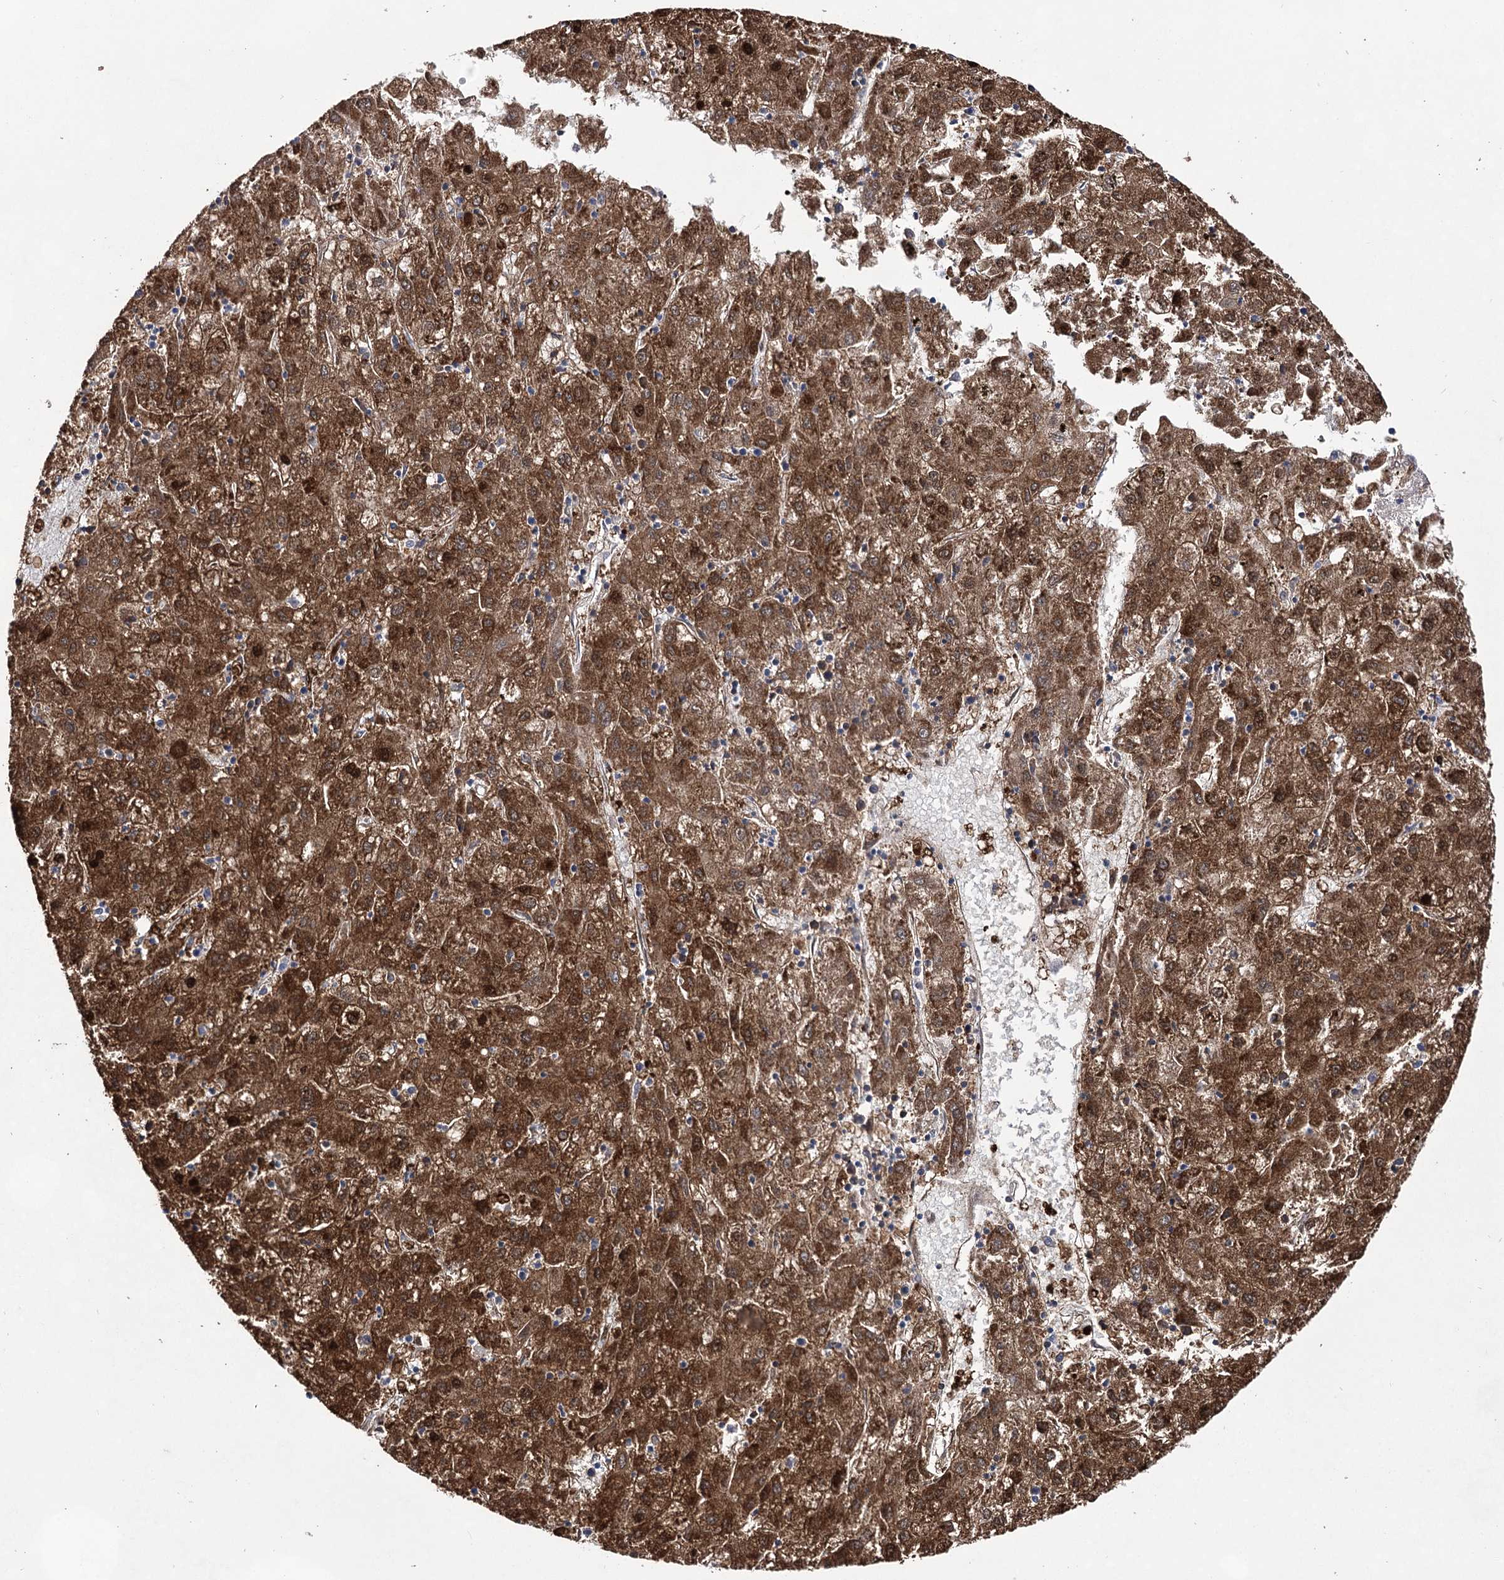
{"staining": {"intensity": "strong", "quantity": ">75%", "location": "cytoplasmic/membranous"}, "tissue": "liver cancer", "cell_type": "Tumor cells", "image_type": "cancer", "snomed": [{"axis": "morphology", "description": "Carcinoma, Hepatocellular, NOS"}, {"axis": "topography", "description": "Liver"}], "caption": "Liver hepatocellular carcinoma stained with a protein marker demonstrates strong staining in tumor cells.", "gene": "UGDH", "patient": {"sex": "male", "age": 72}}